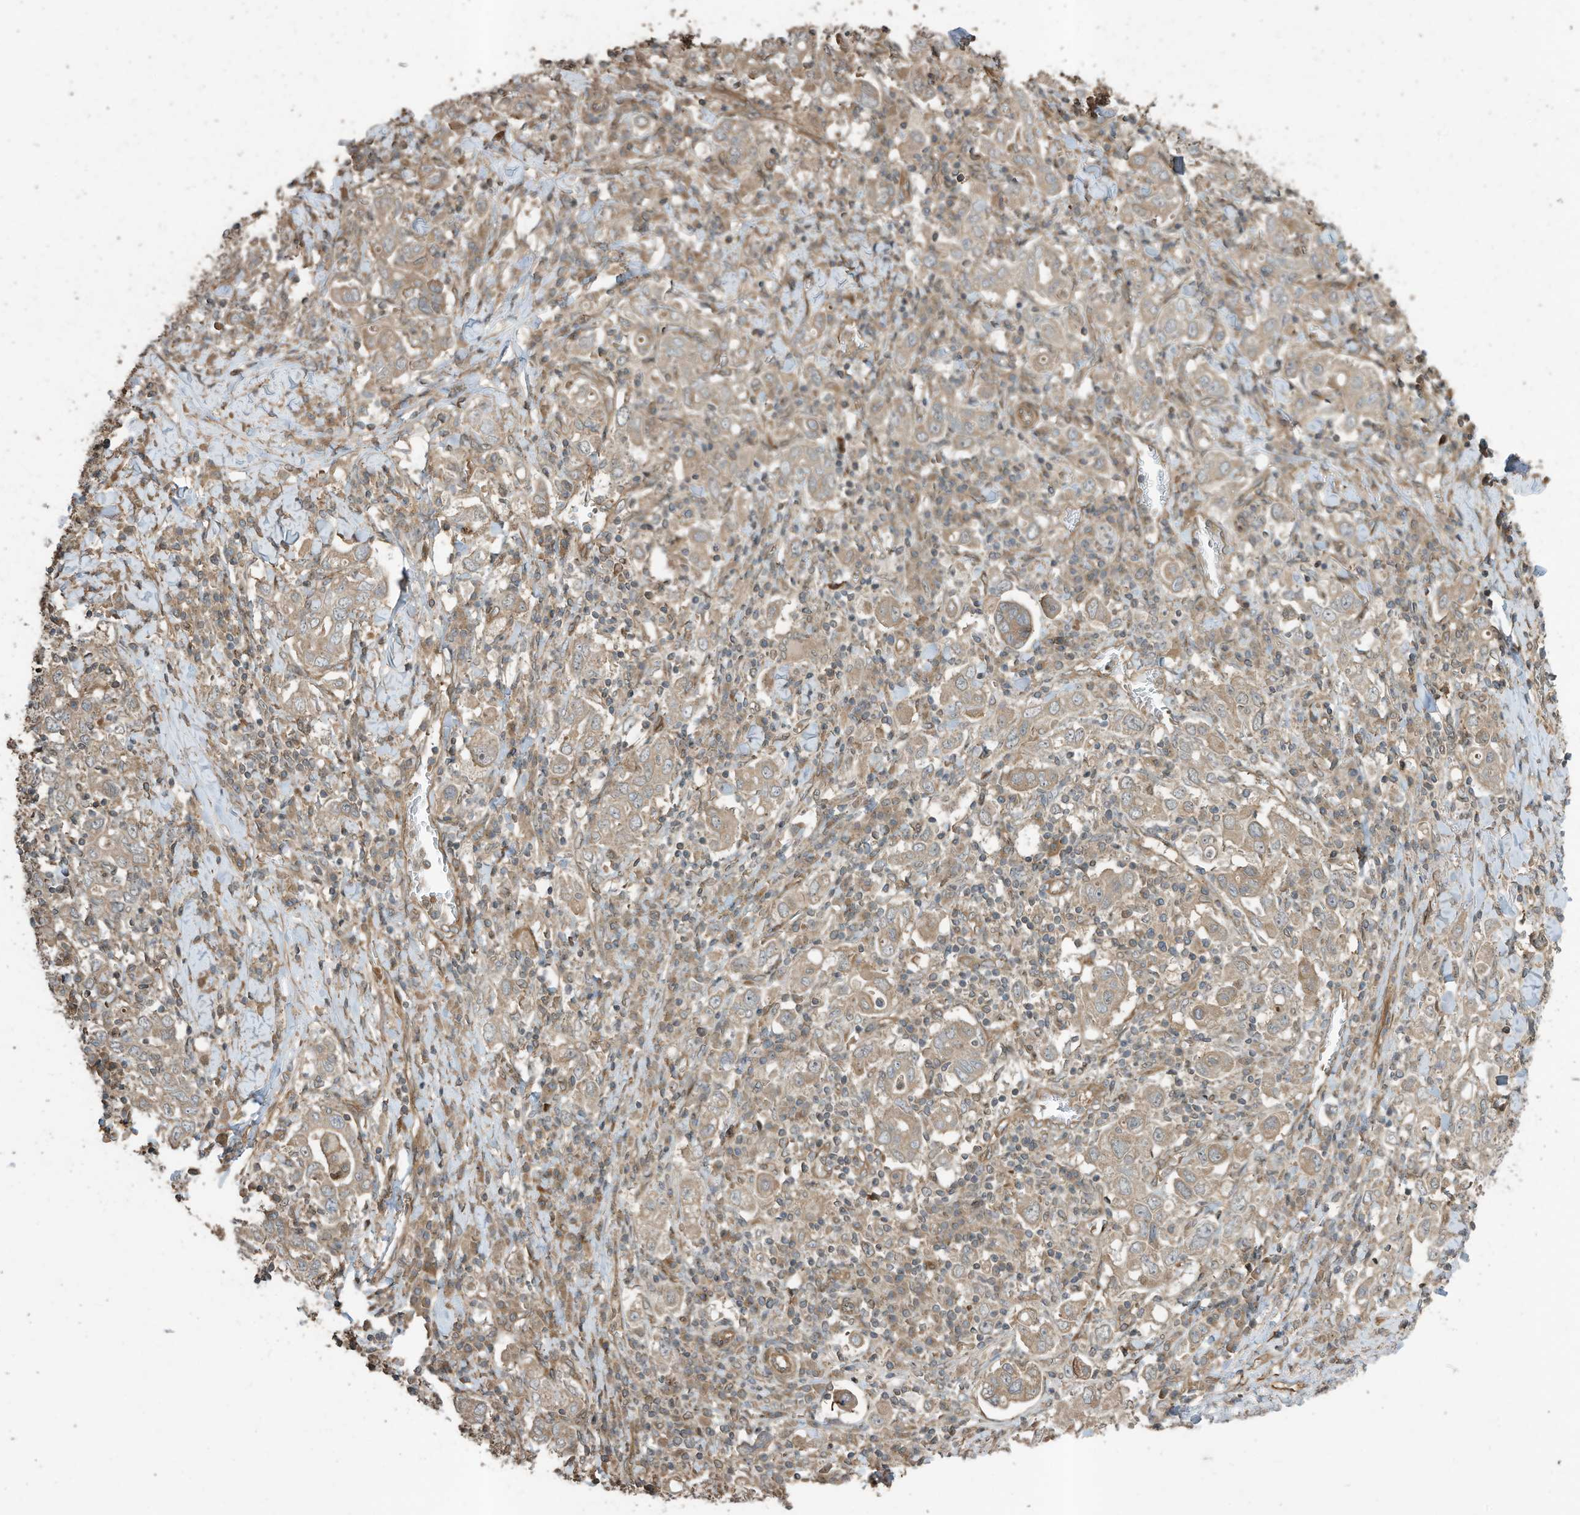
{"staining": {"intensity": "moderate", "quantity": ">75%", "location": "cytoplasmic/membranous"}, "tissue": "stomach cancer", "cell_type": "Tumor cells", "image_type": "cancer", "snomed": [{"axis": "morphology", "description": "Adenocarcinoma, NOS"}, {"axis": "topography", "description": "Stomach, upper"}], "caption": "Moderate cytoplasmic/membranous expression for a protein is appreciated in about >75% of tumor cells of stomach adenocarcinoma using IHC.", "gene": "ZNF653", "patient": {"sex": "male", "age": 62}}